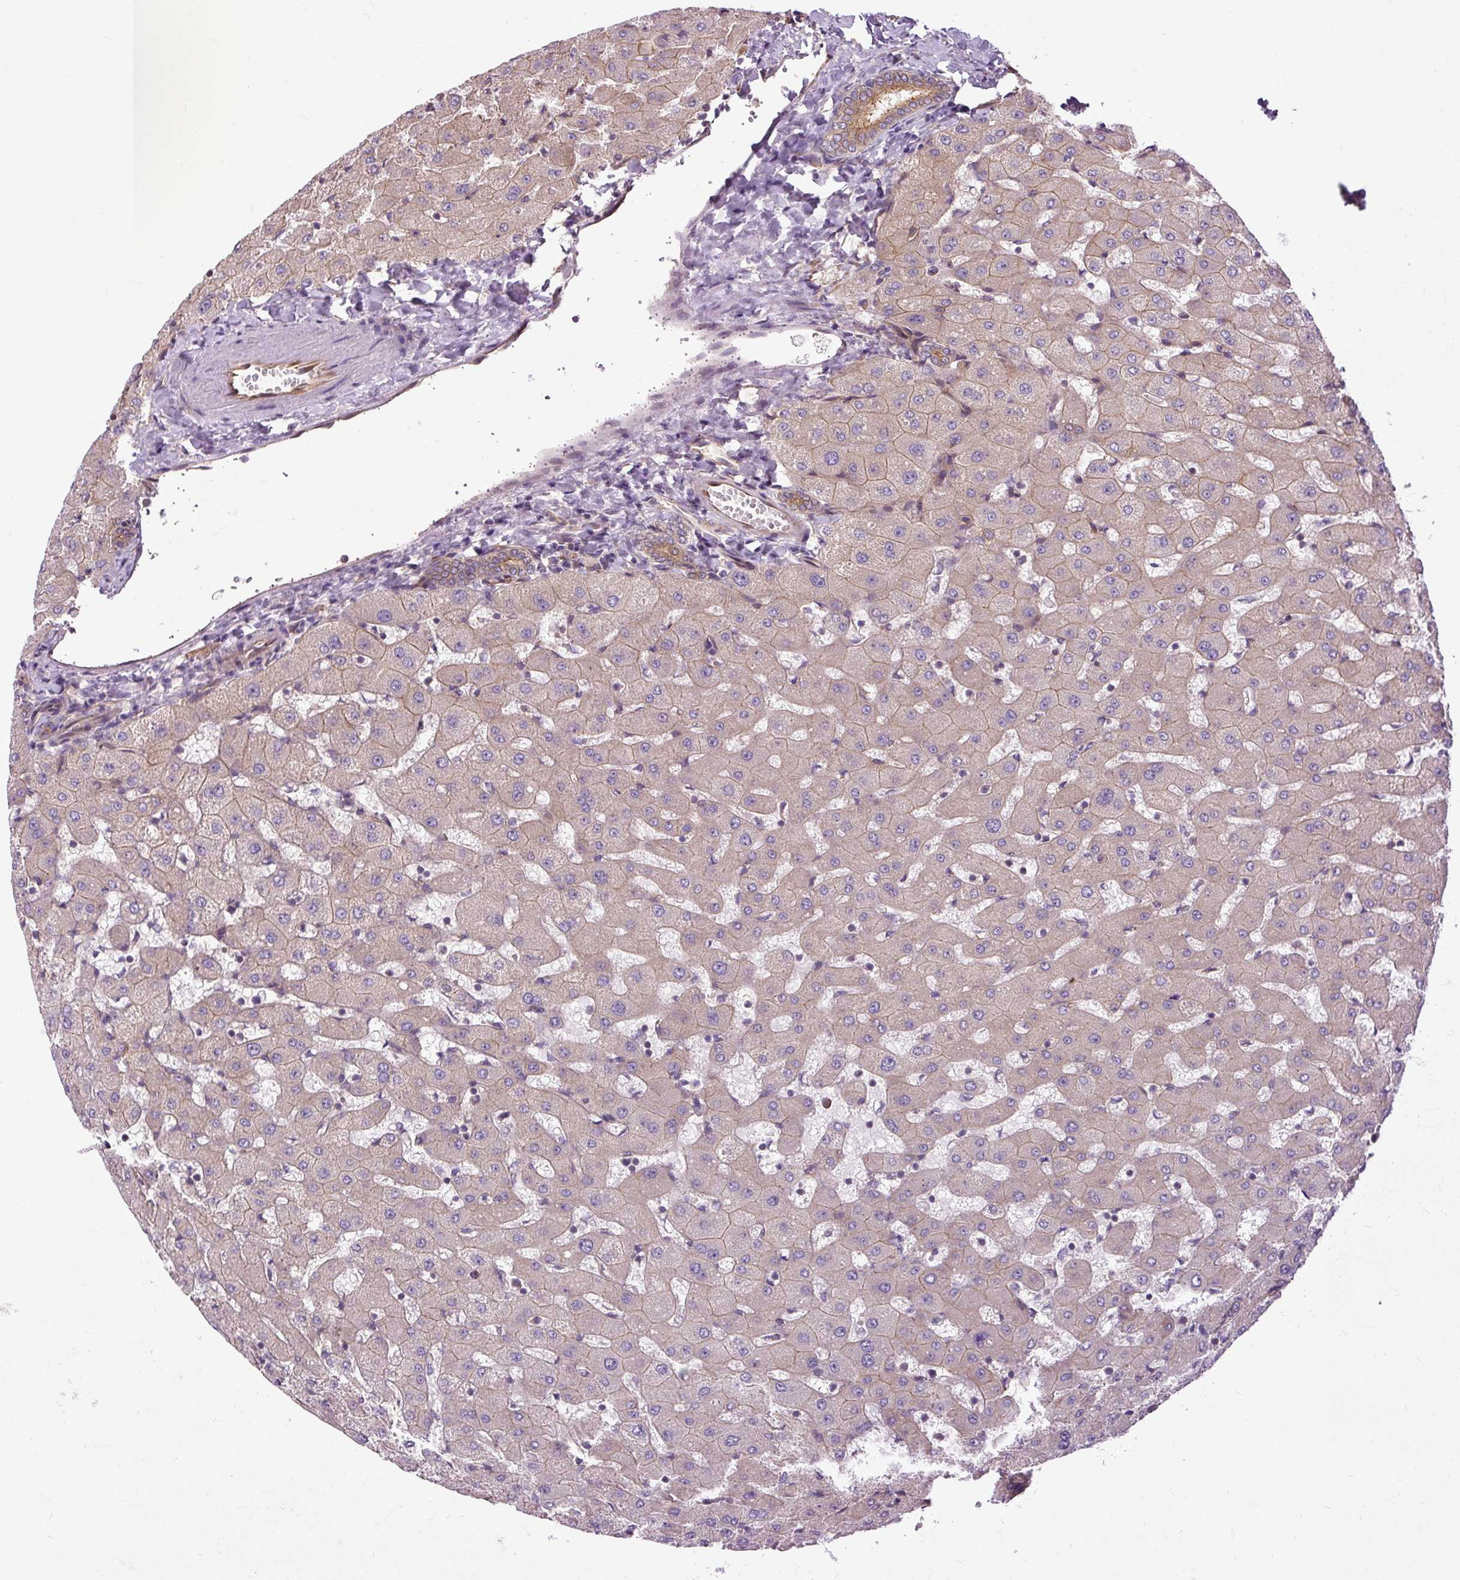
{"staining": {"intensity": "moderate", "quantity": ">75%", "location": "cytoplasmic/membranous"}, "tissue": "liver", "cell_type": "Cholangiocytes", "image_type": "normal", "snomed": [{"axis": "morphology", "description": "Normal tissue, NOS"}, {"axis": "topography", "description": "Liver"}], "caption": "This is a histology image of IHC staining of normal liver, which shows moderate expression in the cytoplasmic/membranous of cholangiocytes.", "gene": "CCDC93", "patient": {"sex": "female", "age": 63}}